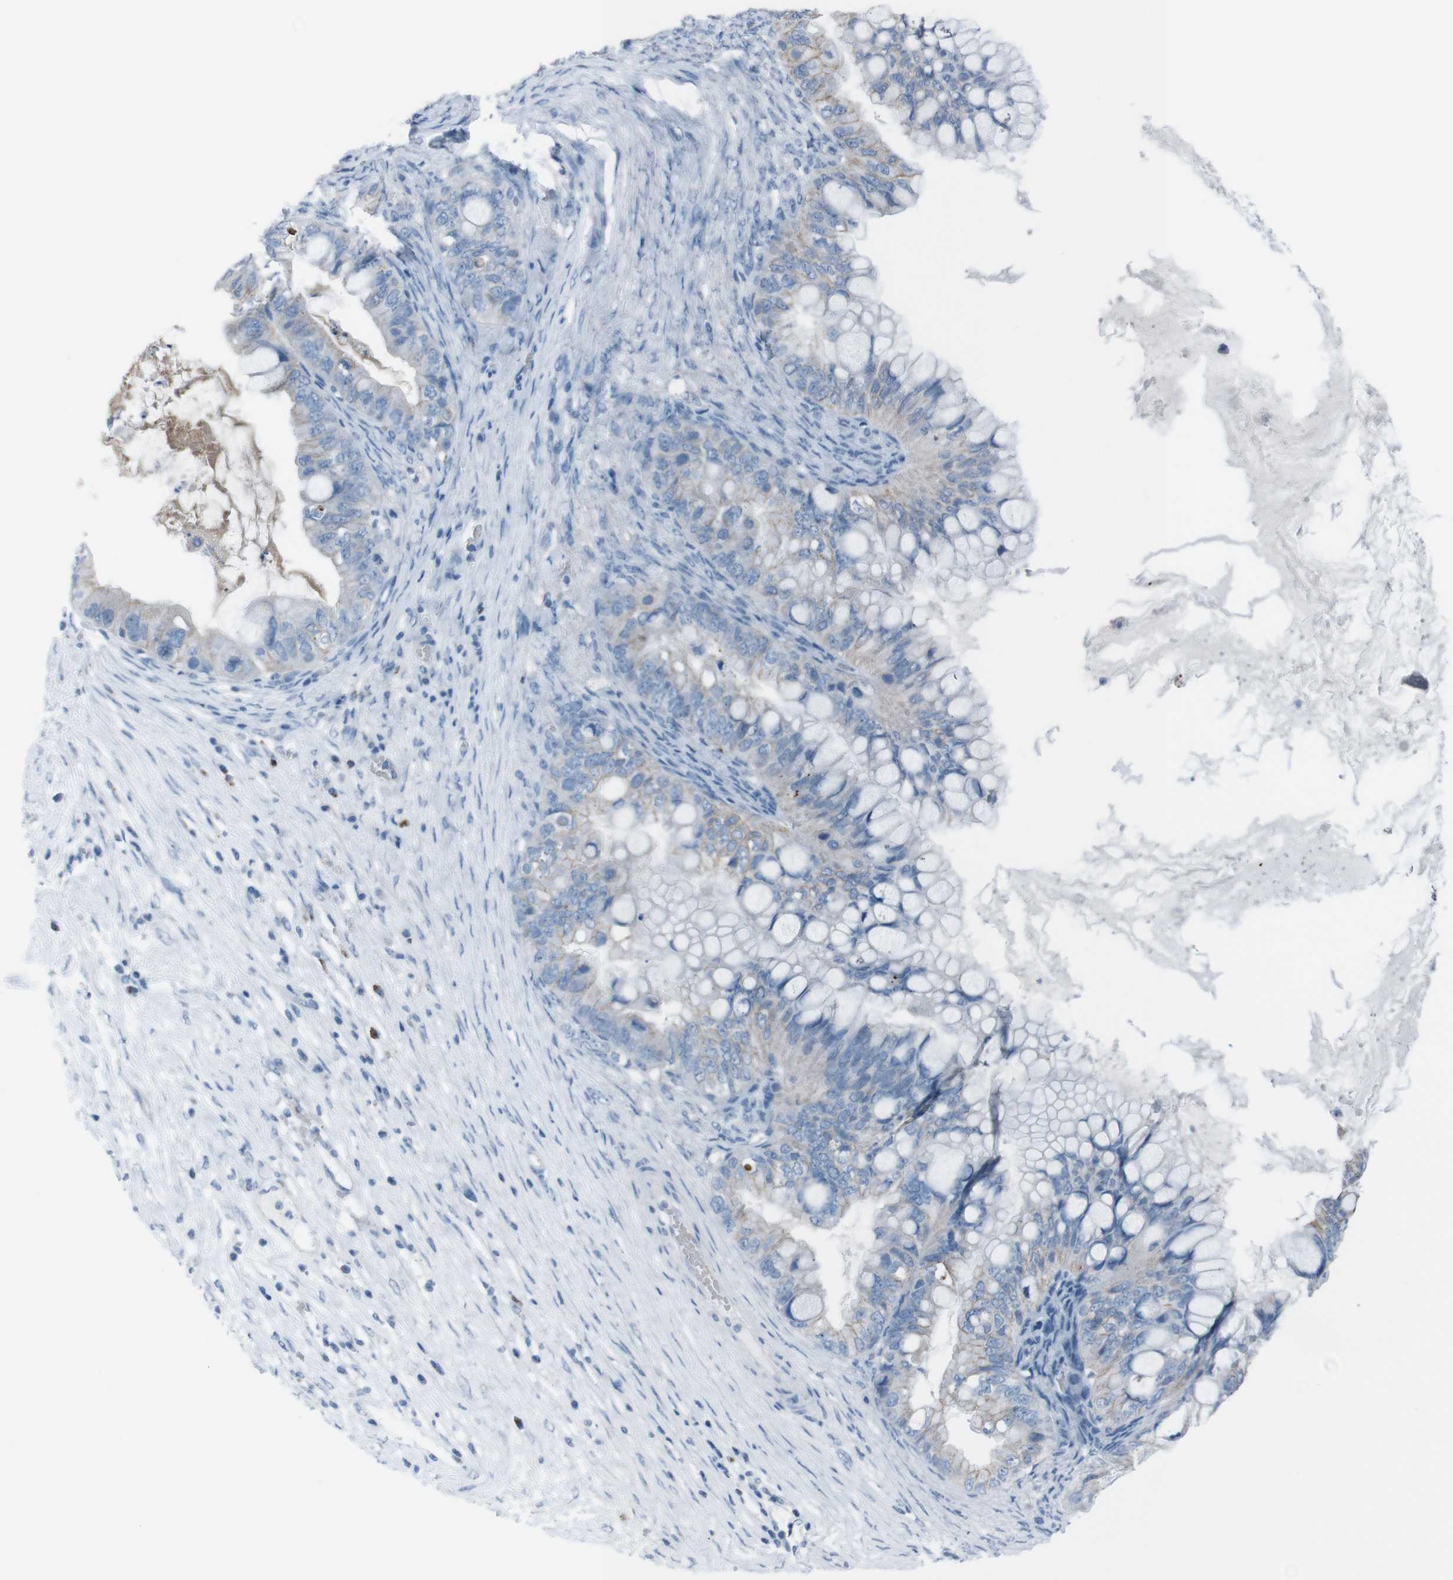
{"staining": {"intensity": "weak", "quantity": "<25%", "location": "cytoplasmic/membranous"}, "tissue": "ovarian cancer", "cell_type": "Tumor cells", "image_type": "cancer", "snomed": [{"axis": "morphology", "description": "Cystadenocarcinoma, mucinous, NOS"}, {"axis": "topography", "description": "Ovary"}], "caption": "Ovarian cancer (mucinous cystadenocarcinoma) was stained to show a protein in brown. There is no significant positivity in tumor cells.", "gene": "ST6GAL1", "patient": {"sex": "female", "age": 80}}